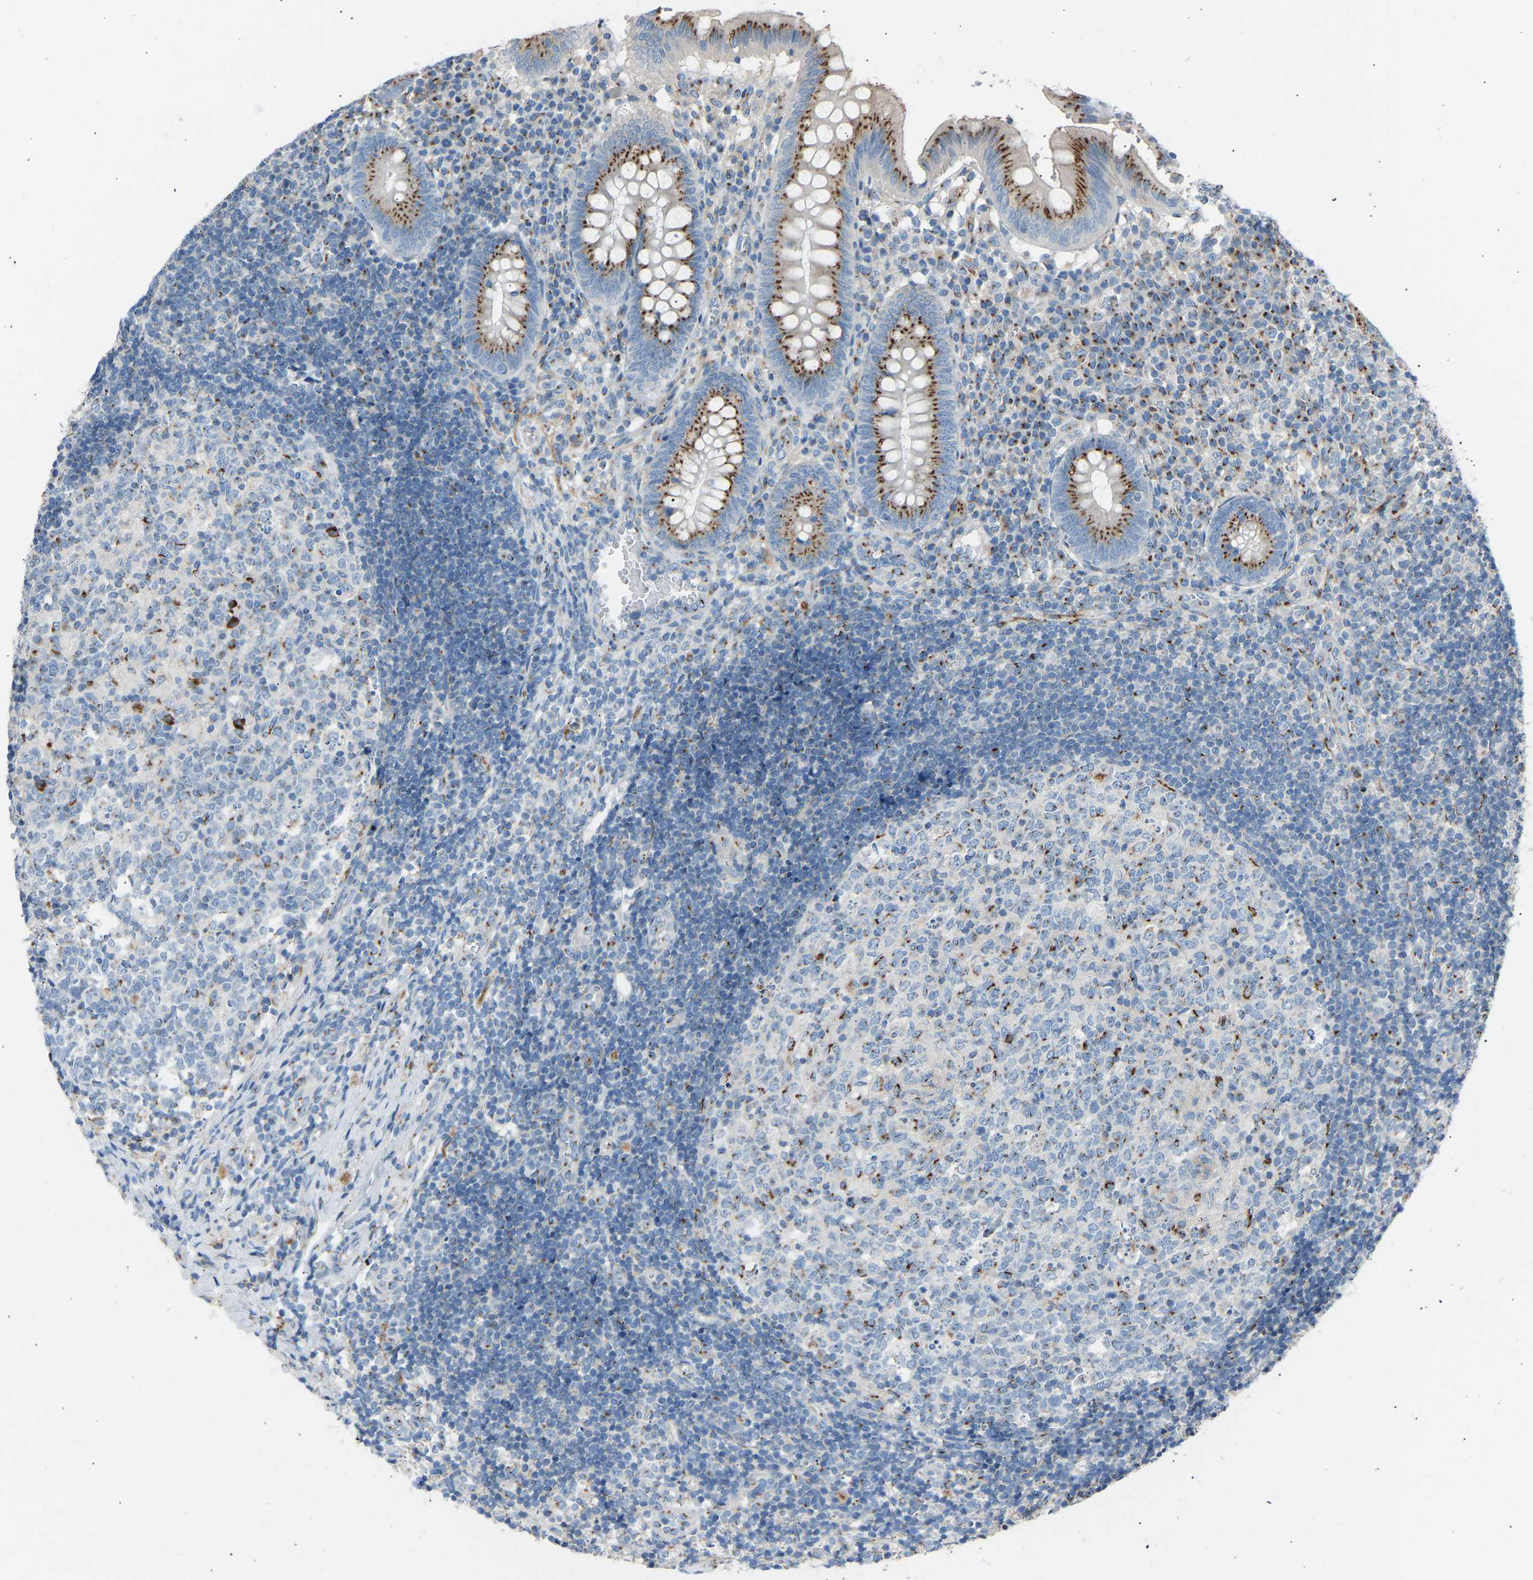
{"staining": {"intensity": "moderate", "quantity": ">75%", "location": "cytoplasmic/membranous"}, "tissue": "appendix", "cell_type": "Glandular cells", "image_type": "normal", "snomed": [{"axis": "morphology", "description": "Normal tissue, NOS"}, {"axis": "topography", "description": "Appendix"}], "caption": "The histopathology image exhibits immunohistochemical staining of benign appendix. There is moderate cytoplasmic/membranous positivity is identified in about >75% of glandular cells.", "gene": "CYREN", "patient": {"sex": "male", "age": 8}}